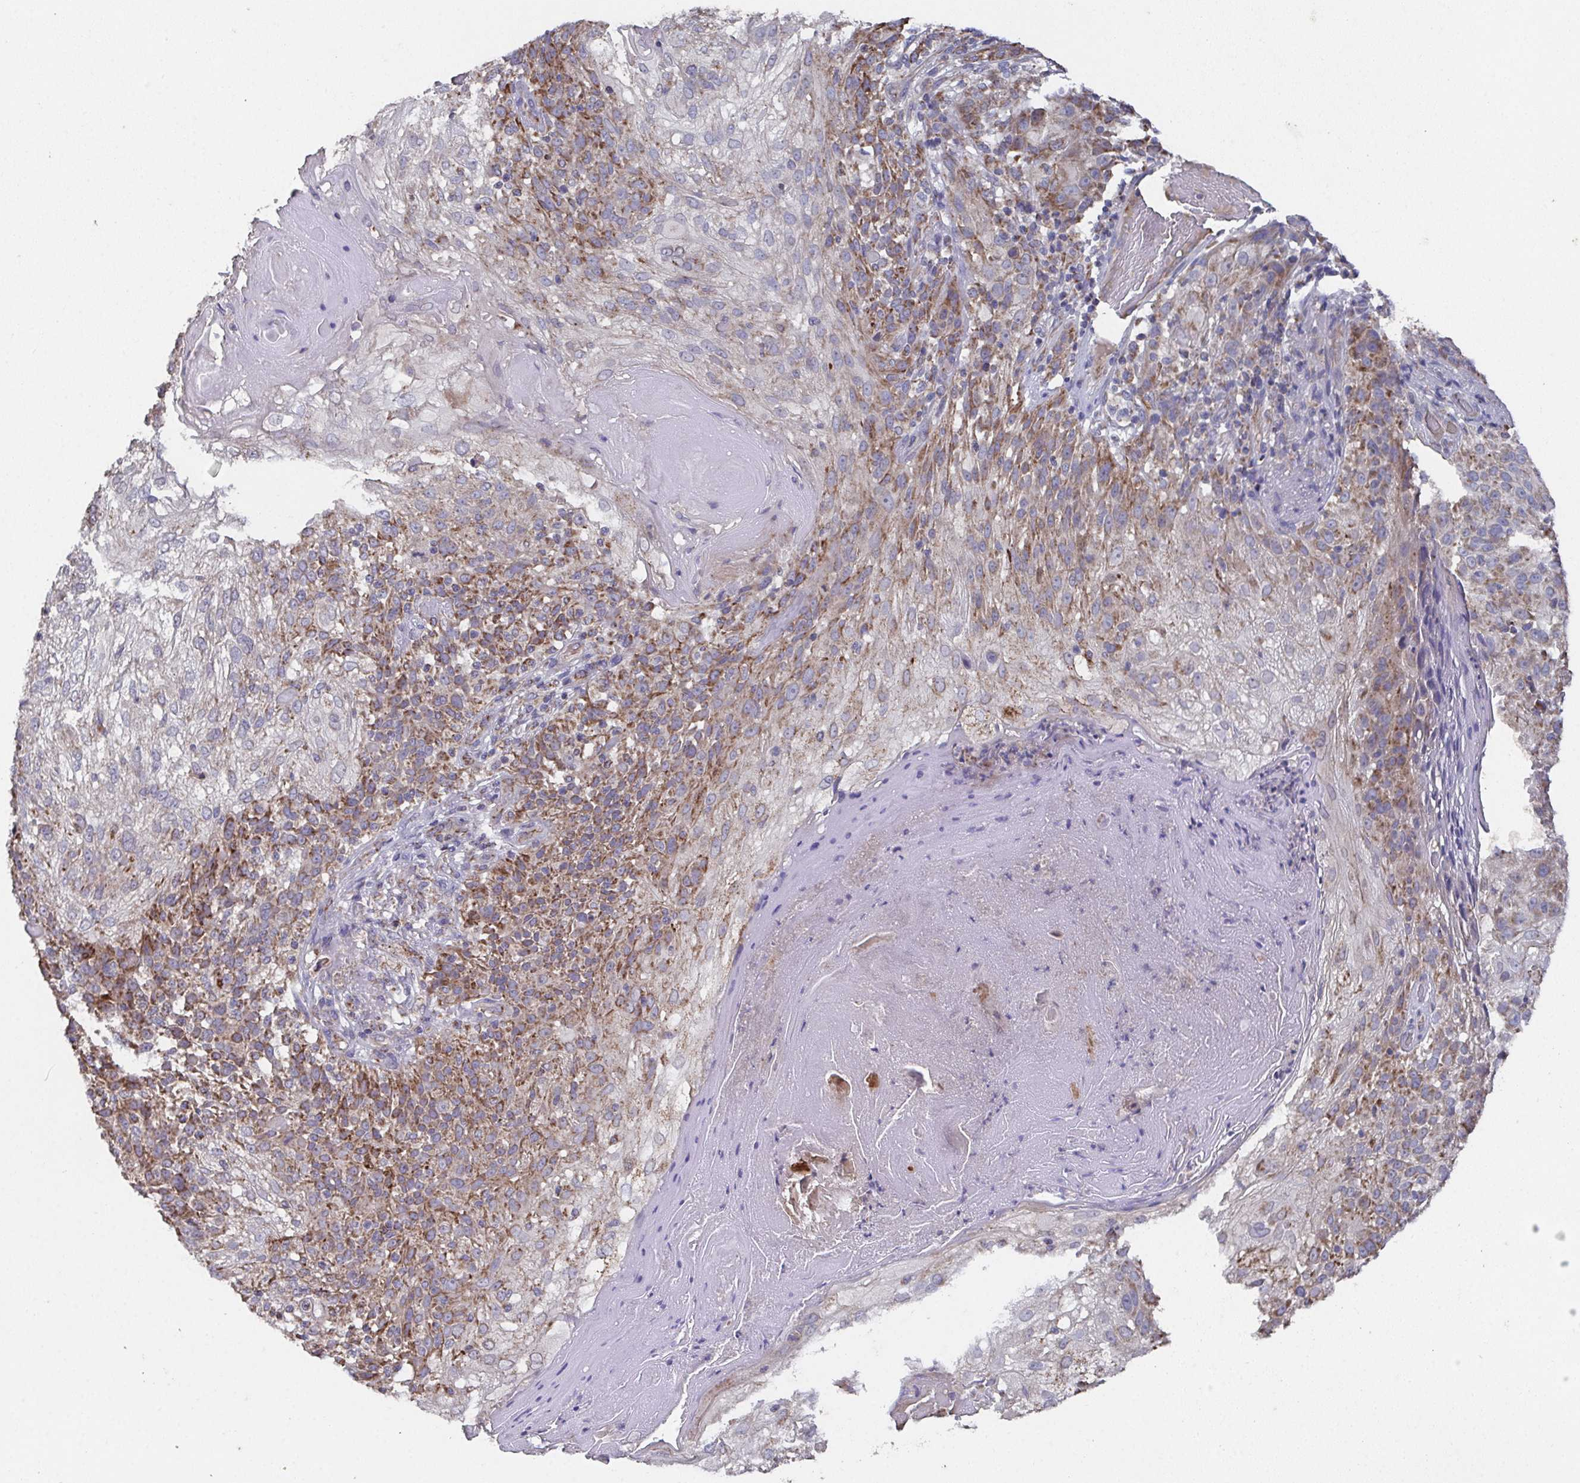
{"staining": {"intensity": "moderate", "quantity": "25%-75%", "location": "cytoplasmic/membranous"}, "tissue": "skin cancer", "cell_type": "Tumor cells", "image_type": "cancer", "snomed": [{"axis": "morphology", "description": "Normal tissue, NOS"}, {"axis": "morphology", "description": "Squamous cell carcinoma, NOS"}, {"axis": "topography", "description": "Skin"}], "caption": "IHC (DAB (3,3'-diaminobenzidine)) staining of human squamous cell carcinoma (skin) reveals moderate cytoplasmic/membranous protein positivity in about 25%-75% of tumor cells.", "gene": "MT-ND3", "patient": {"sex": "female", "age": 83}}